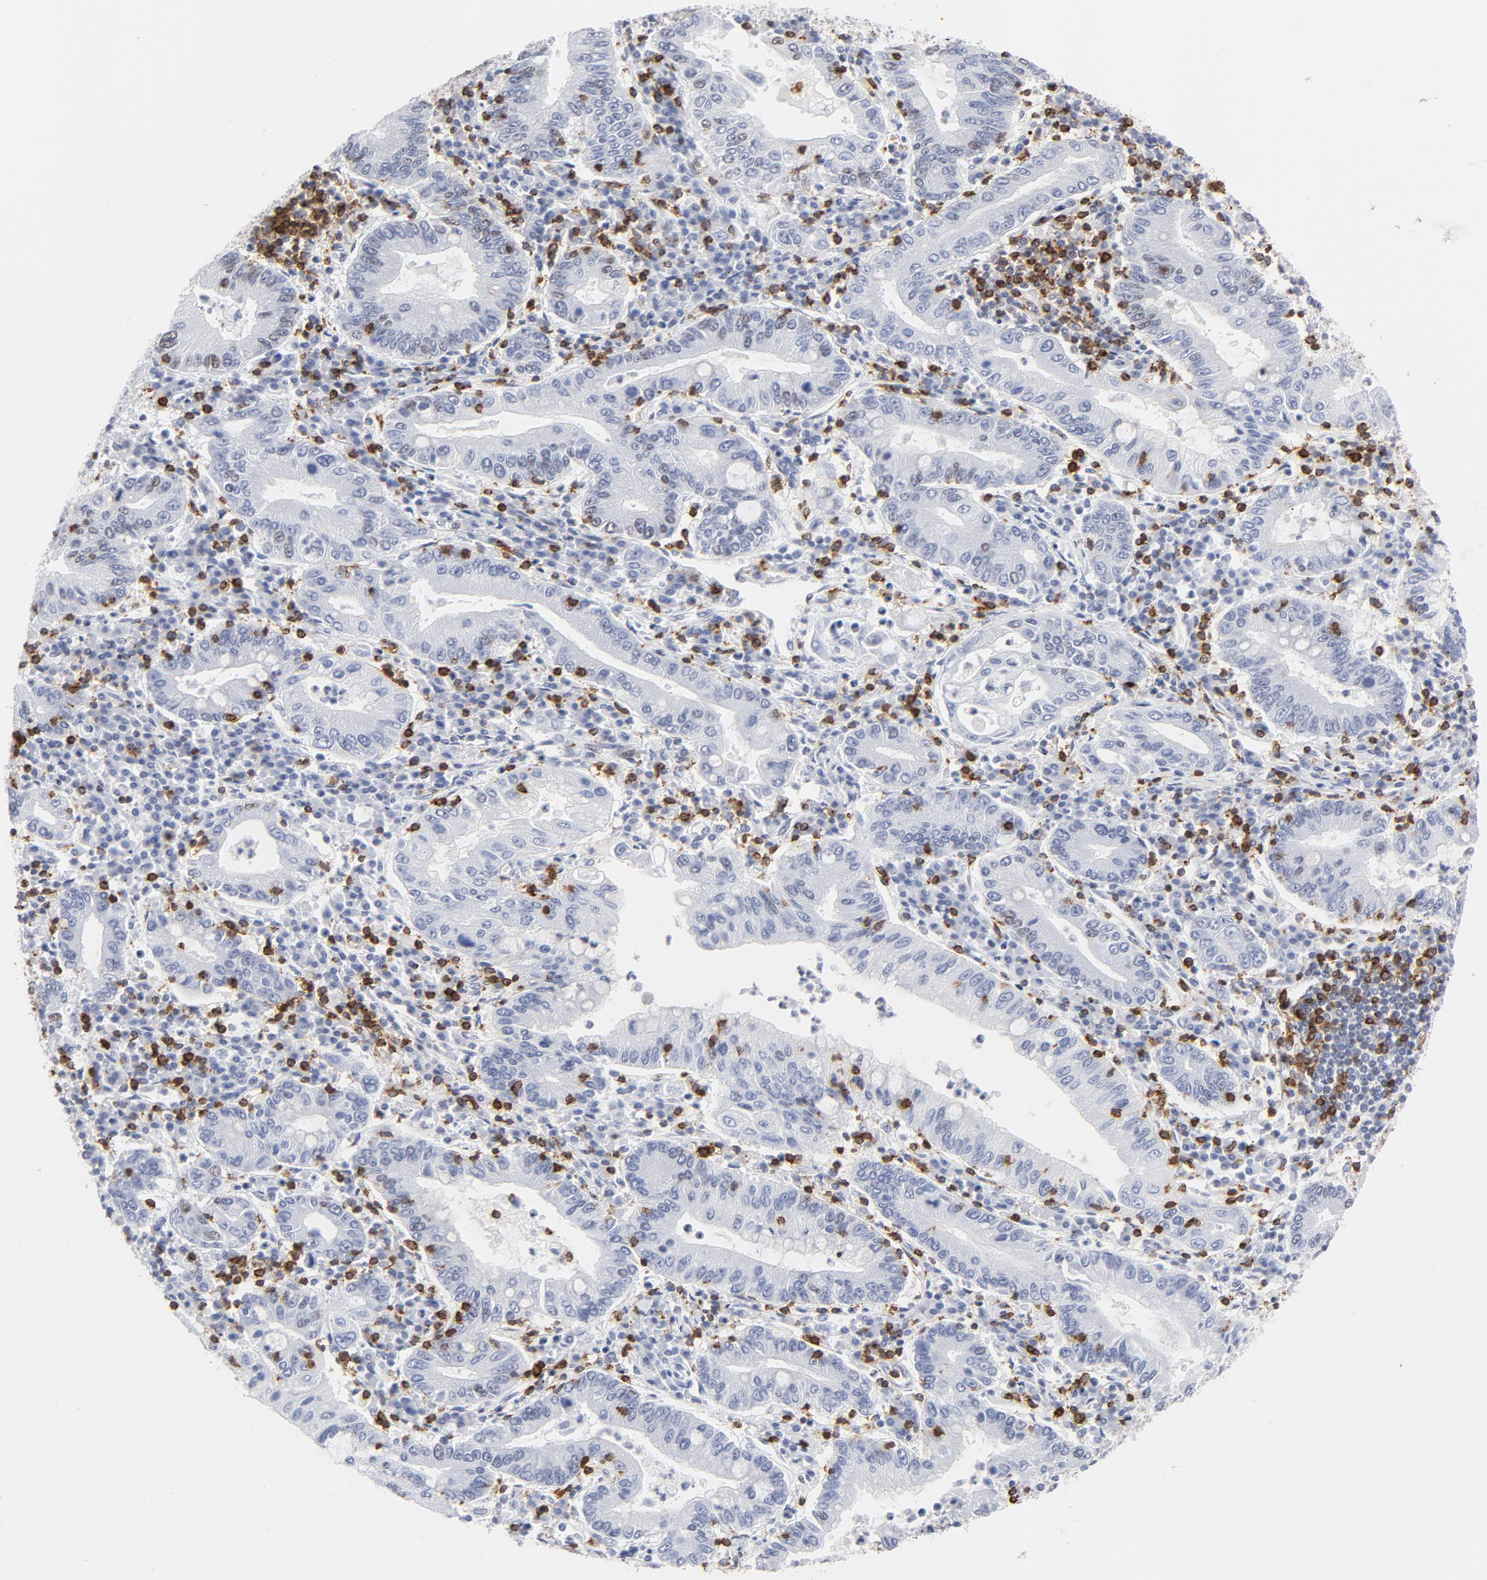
{"staining": {"intensity": "weak", "quantity": "<25%", "location": "nuclear"}, "tissue": "stomach cancer", "cell_type": "Tumor cells", "image_type": "cancer", "snomed": [{"axis": "morphology", "description": "Normal tissue, NOS"}, {"axis": "morphology", "description": "Adenocarcinoma, NOS"}, {"axis": "topography", "description": "Esophagus"}, {"axis": "topography", "description": "Stomach, upper"}, {"axis": "topography", "description": "Peripheral nerve tissue"}], "caption": "Immunohistochemistry photomicrograph of human stomach adenocarcinoma stained for a protein (brown), which shows no staining in tumor cells.", "gene": "CD2", "patient": {"sex": "male", "age": 62}}